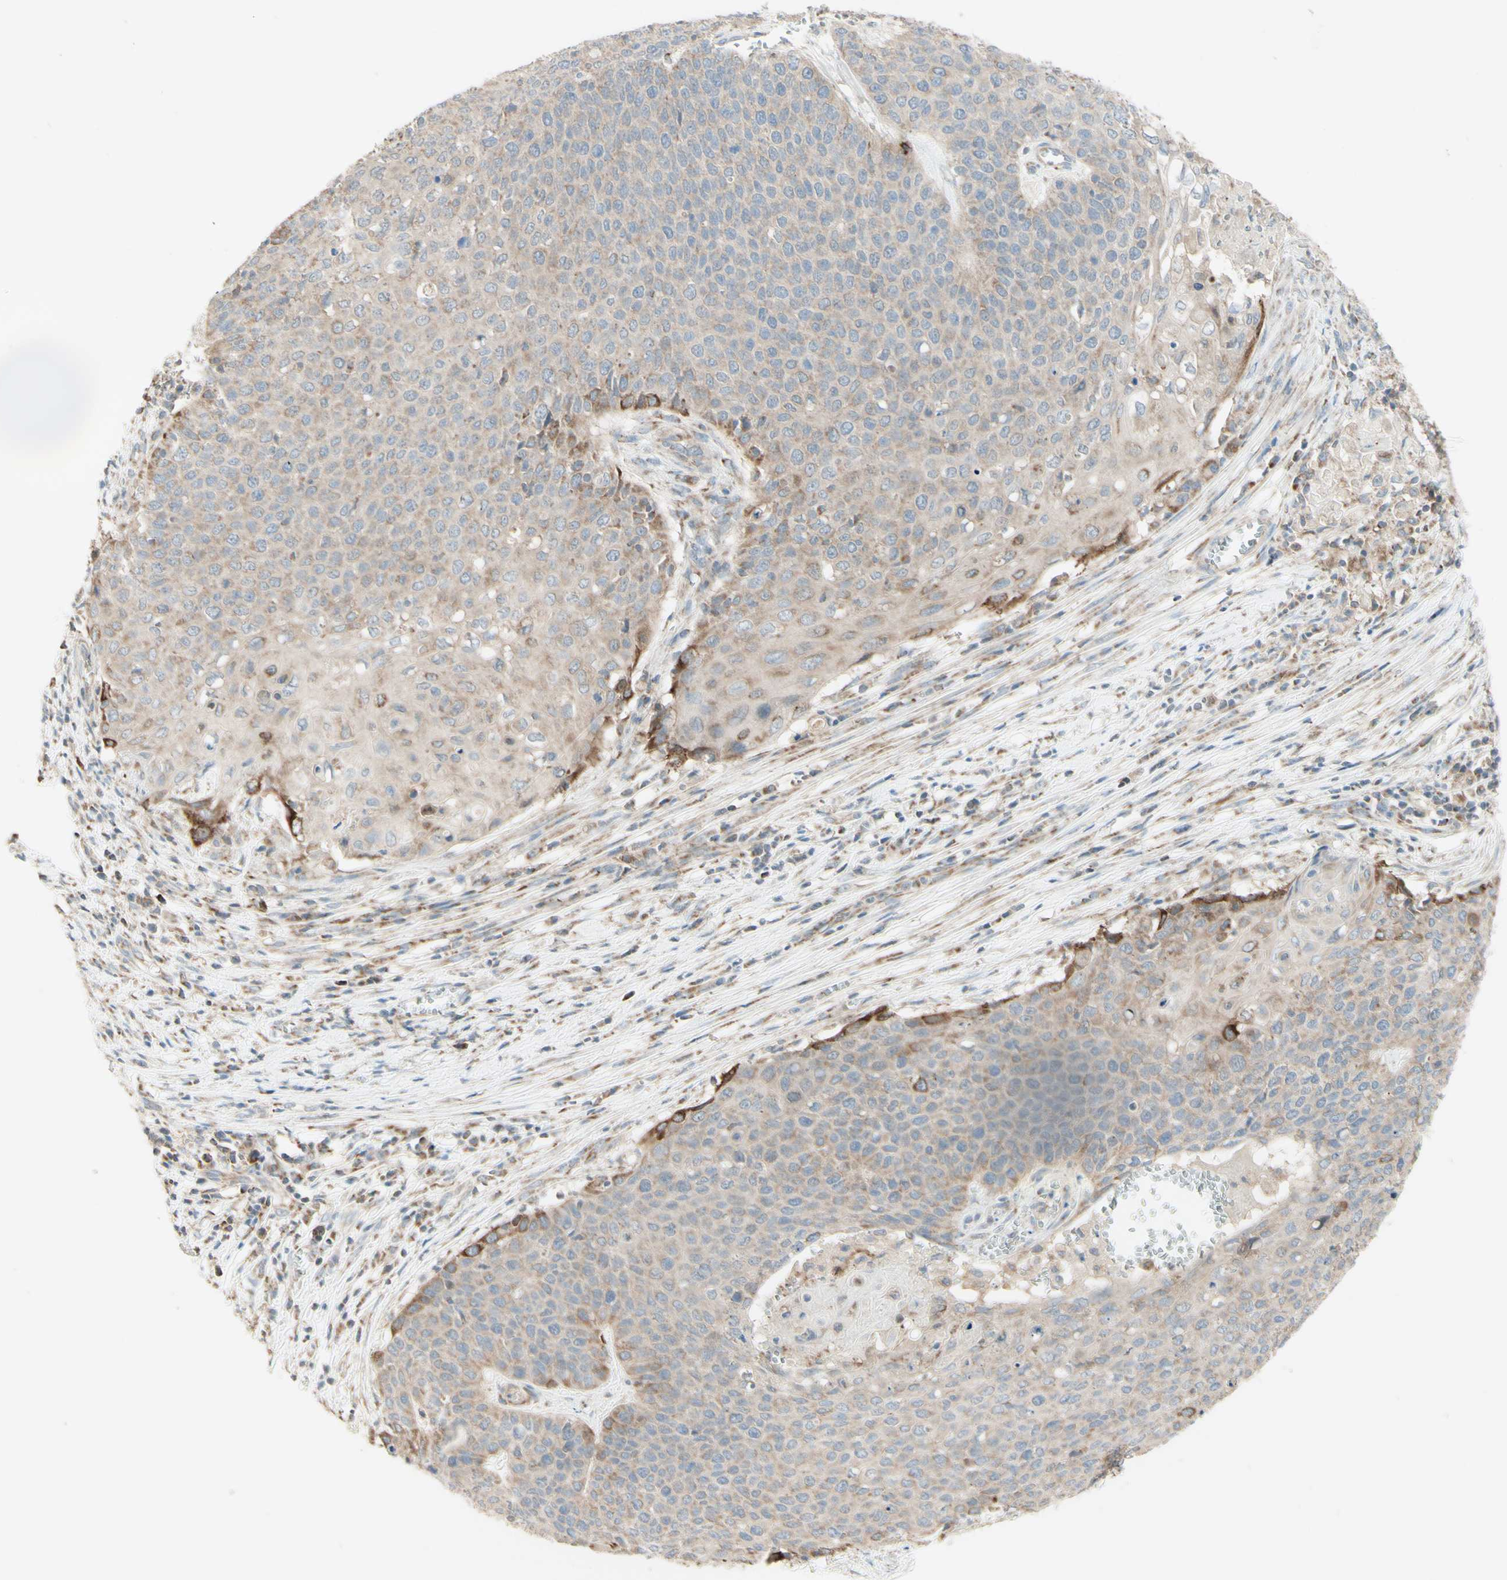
{"staining": {"intensity": "weak", "quantity": "25%-75%", "location": "cytoplasmic/membranous"}, "tissue": "cervical cancer", "cell_type": "Tumor cells", "image_type": "cancer", "snomed": [{"axis": "morphology", "description": "Squamous cell carcinoma, NOS"}, {"axis": "topography", "description": "Cervix"}], "caption": "Human cervical squamous cell carcinoma stained with a brown dye displays weak cytoplasmic/membranous positive staining in about 25%-75% of tumor cells.", "gene": "ARMC10", "patient": {"sex": "female", "age": 39}}